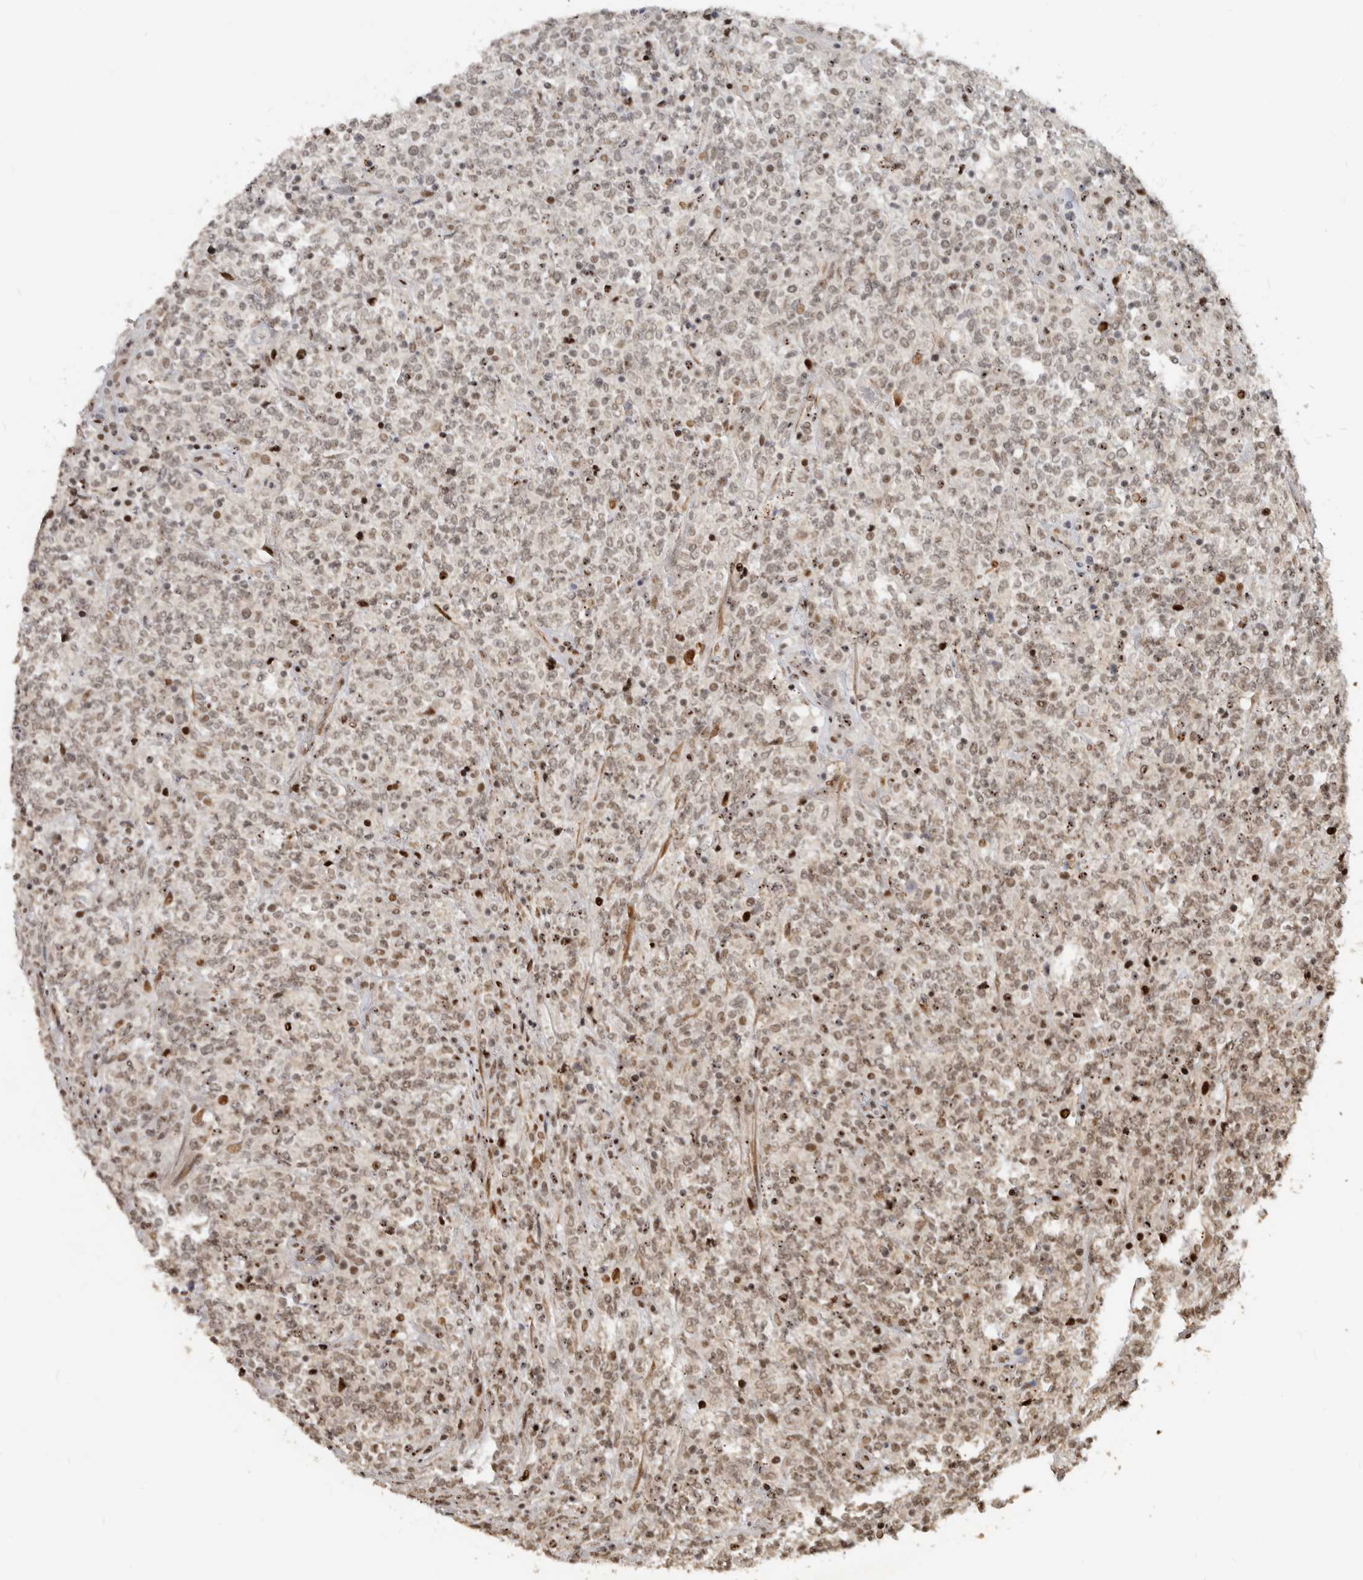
{"staining": {"intensity": "moderate", "quantity": ">75%", "location": "nuclear"}, "tissue": "lymphoma", "cell_type": "Tumor cells", "image_type": "cancer", "snomed": [{"axis": "morphology", "description": "Malignant lymphoma, non-Hodgkin's type, High grade"}, {"axis": "topography", "description": "Soft tissue"}], "caption": "Immunohistochemical staining of human lymphoma reveals medium levels of moderate nuclear expression in approximately >75% of tumor cells. Immunohistochemistry (ihc) stains the protein of interest in brown and the nuclei are stained blue.", "gene": "GPBP1L1", "patient": {"sex": "male", "age": 18}}